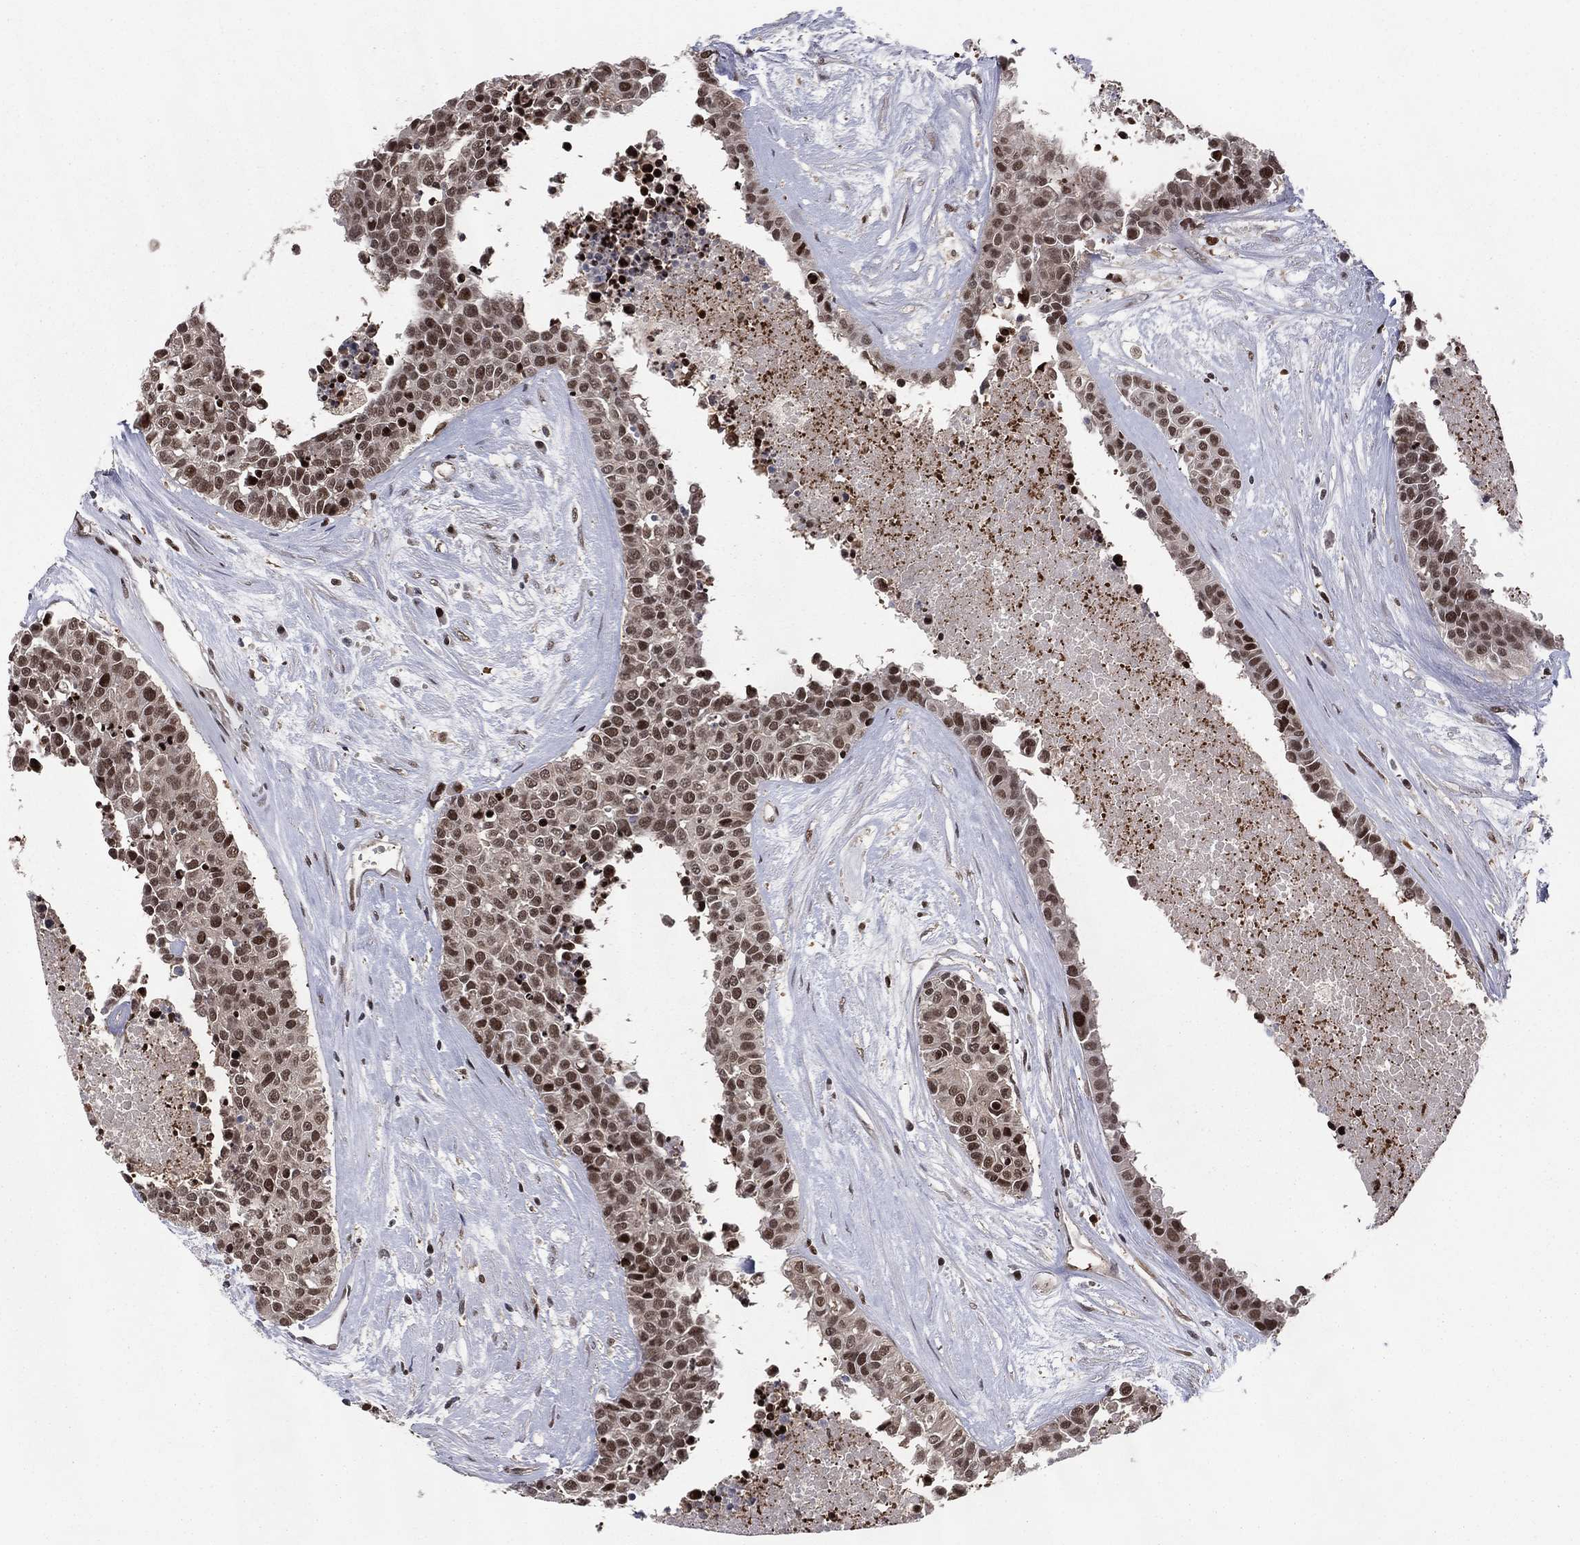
{"staining": {"intensity": "strong", "quantity": ">75%", "location": "nuclear"}, "tissue": "carcinoid", "cell_type": "Tumor cells", "image_type": "cancer", "snomed": [{"axis": "morphology", "description": "Carcinoid, malignant, NOS"}, {"axis": "topography", "description": "Colon"}], "caption": "Human carcinoid (malignant) stained for a protein (brown) exhibits strong nuclear positive staining in about >75% of tumor cells.", "gene": "PSMA1", "patient": {"sex": "male", "age": 81}}